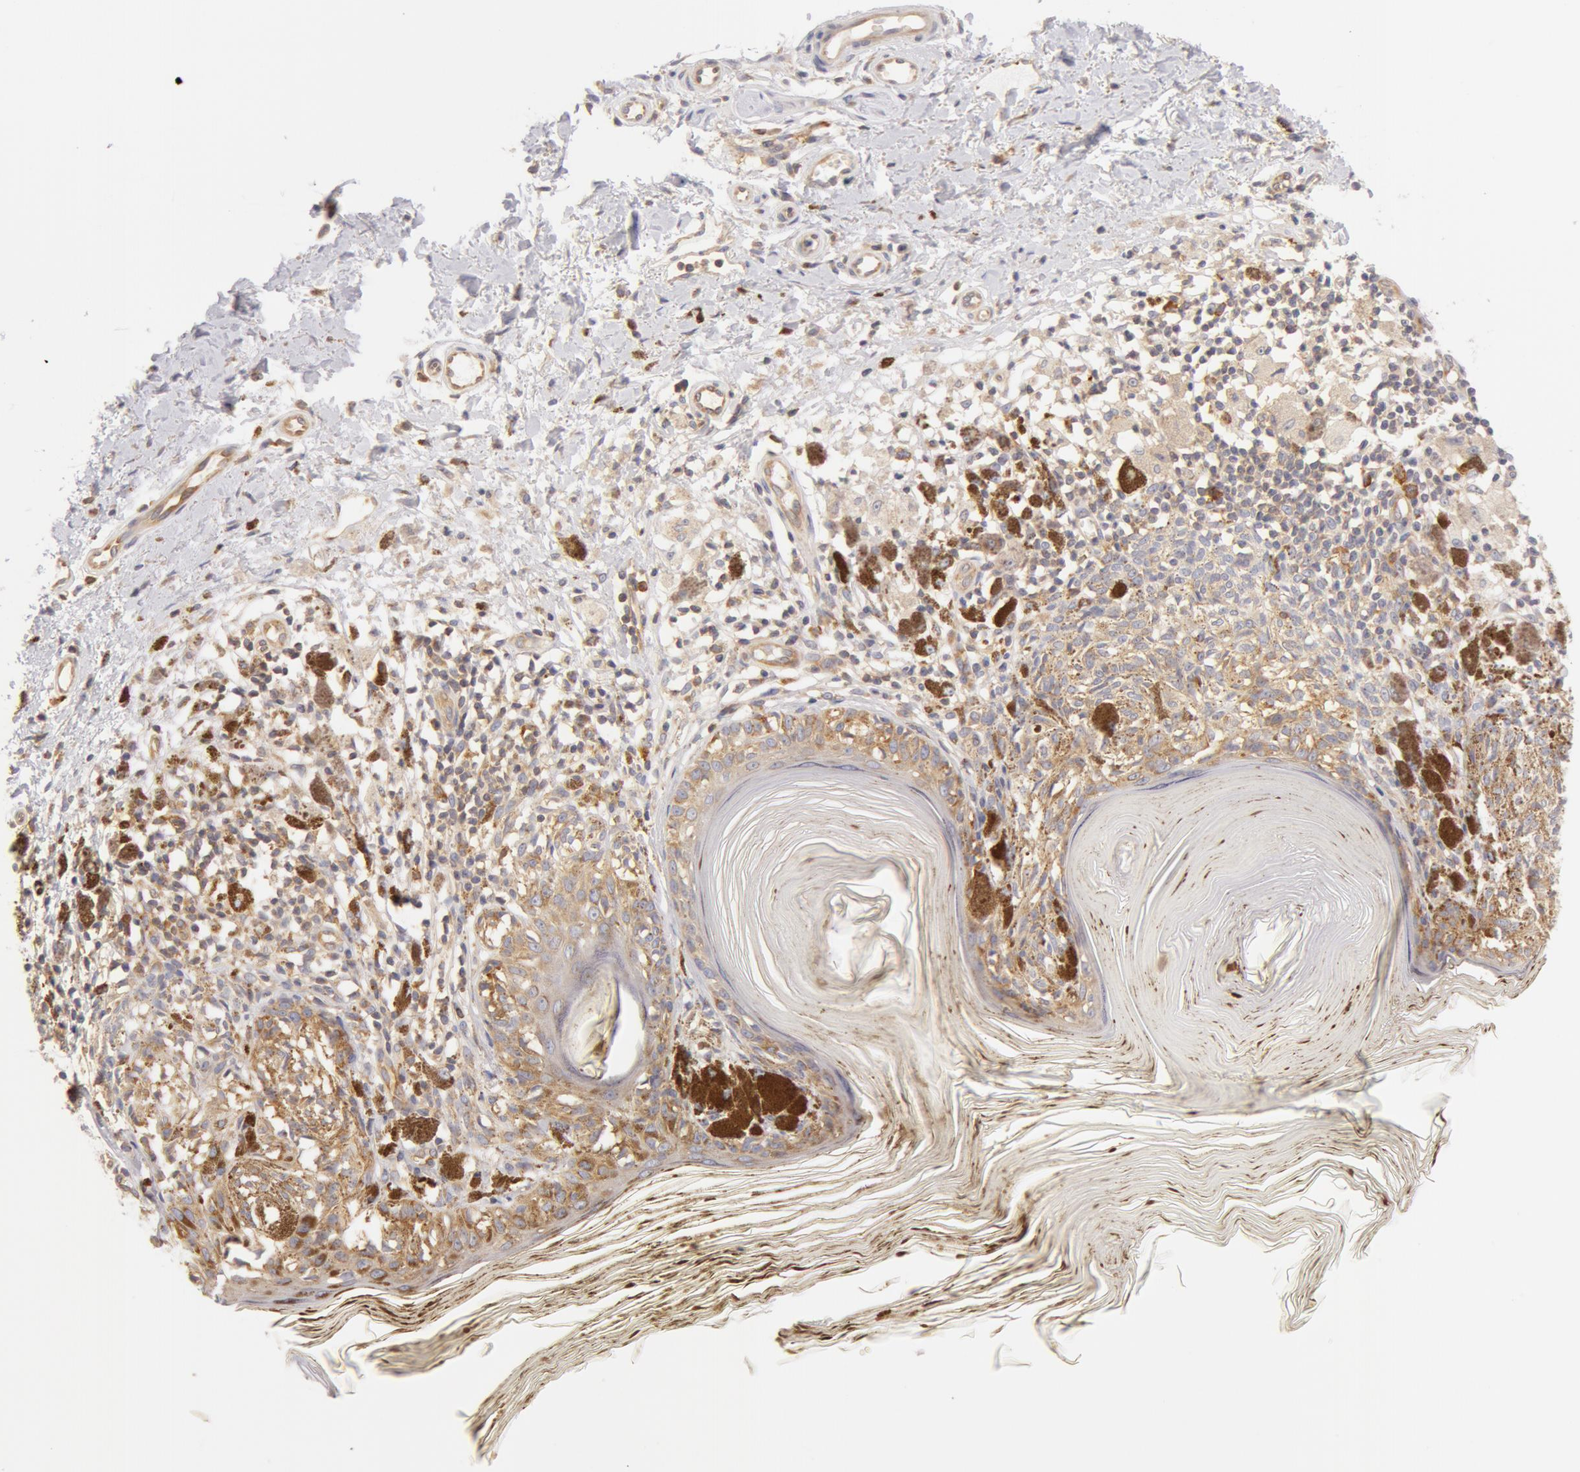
{"staining": {"intensity": "negative", "quantity": "none", "location": "none"}, "tissue": "melanoma", "cell_type": "Tumor cells", "image_type": "cancer", "snomed": [{"axis": "morphology", "description": "Malignant melanoma, NOS"}, {"axis": "topography", "description": "Skin"}], "caption": "Immunohistochemistry of human melanoma reveals no expression in tumor cells.", "gene": "DDX3Y", "patient": {"sex": "male", "age": 88}}